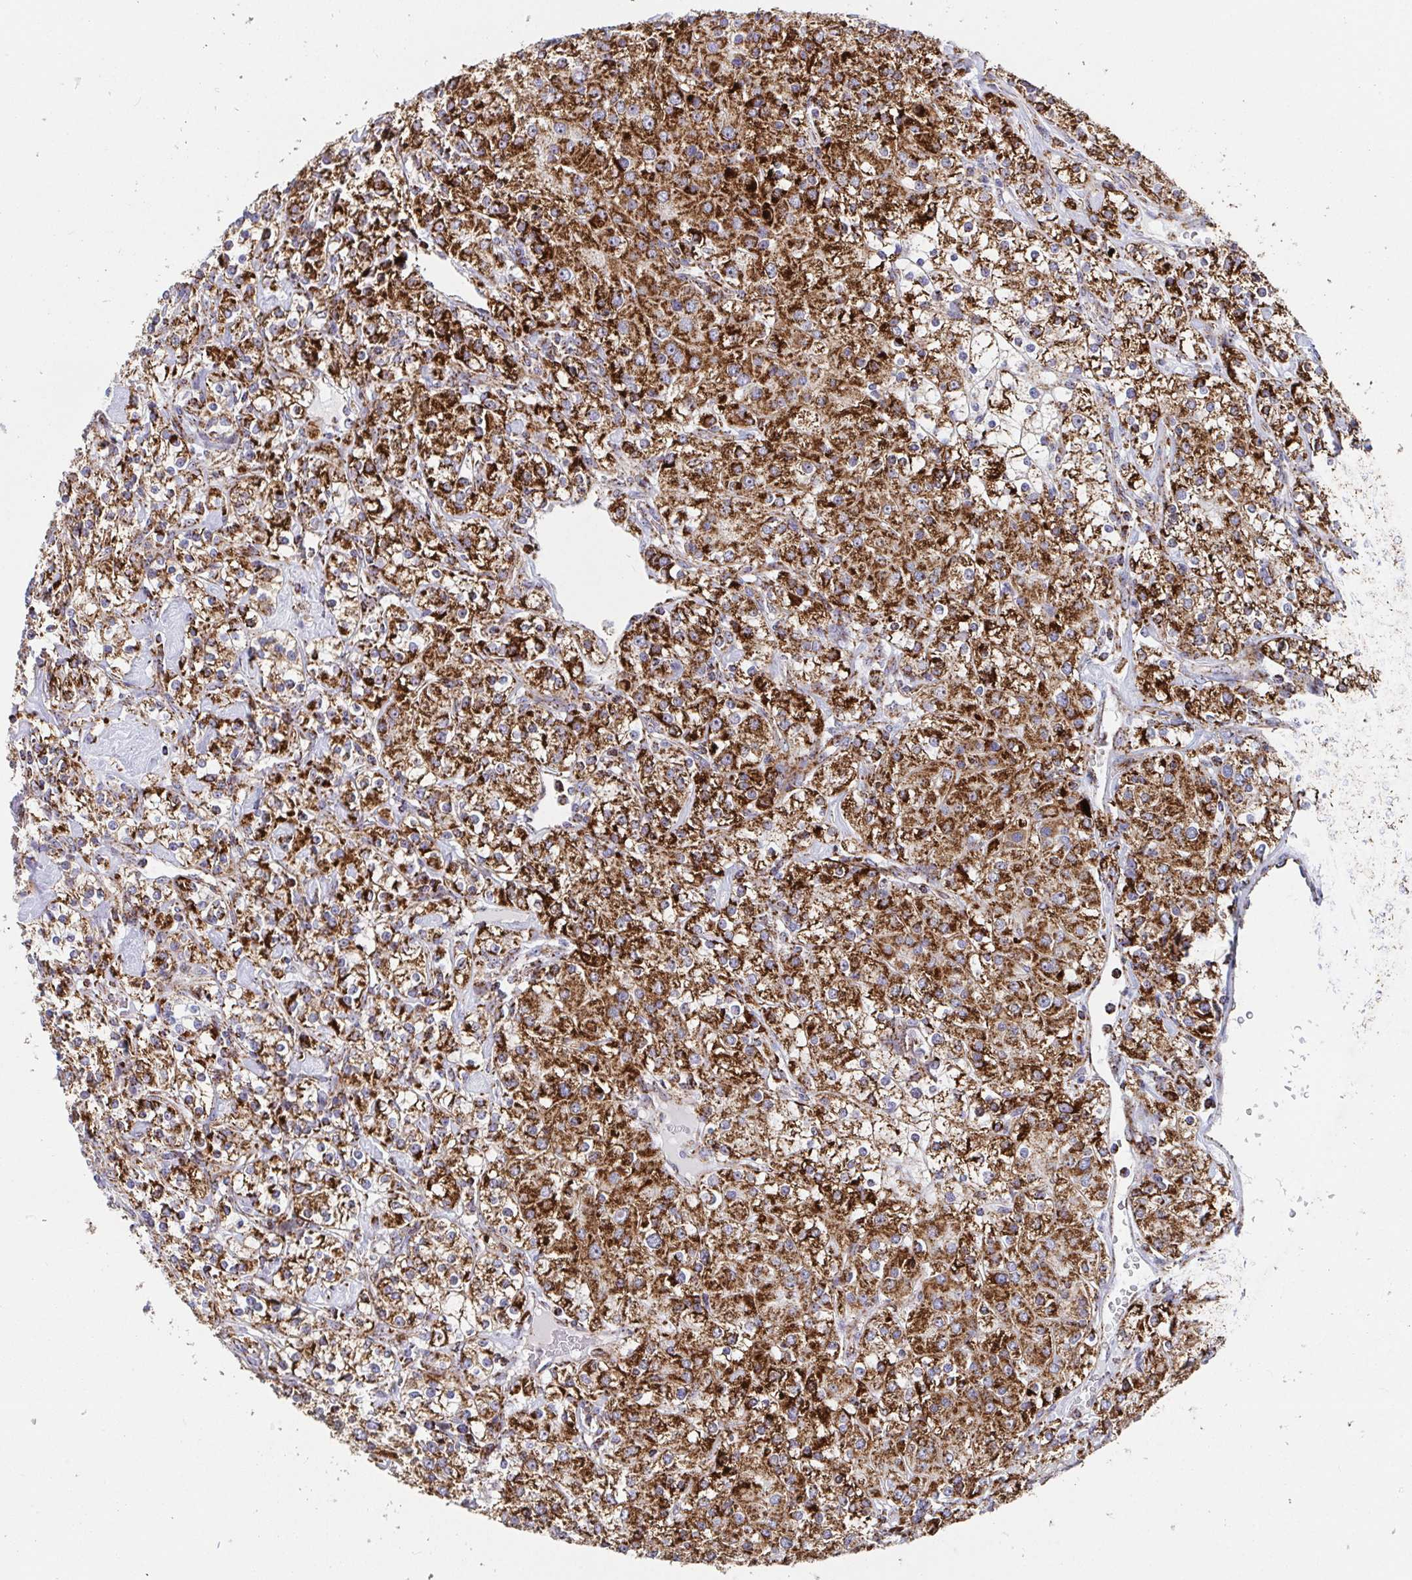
{"staining": {"intensity": "strong", "quantity": ">75%", "location": "cytoplasmic/membranous"}, "tissue": "renal cancer", "cell_type": "Tumor cells", "image_type": "cancer", "snomed": [{"axis": "morphology", "description": "Adenocarcinoma, NOS"}, {"axis": "topography", "description": "Kidney"}], "caption": "Renal cancer (adenocarcinoma) stained for a protein displays strong cytoplasmic/membranous positivity in tumor cells. The staining was performed using DAB (3,3'-diaminobenzidine) to visualize the protein expression in brown, while the nuclei were stained in blue with hematoxylin (Magnification: 20x).", "gene": "ATP5MJ", "patient": {"sex": "male", "age": 77}}